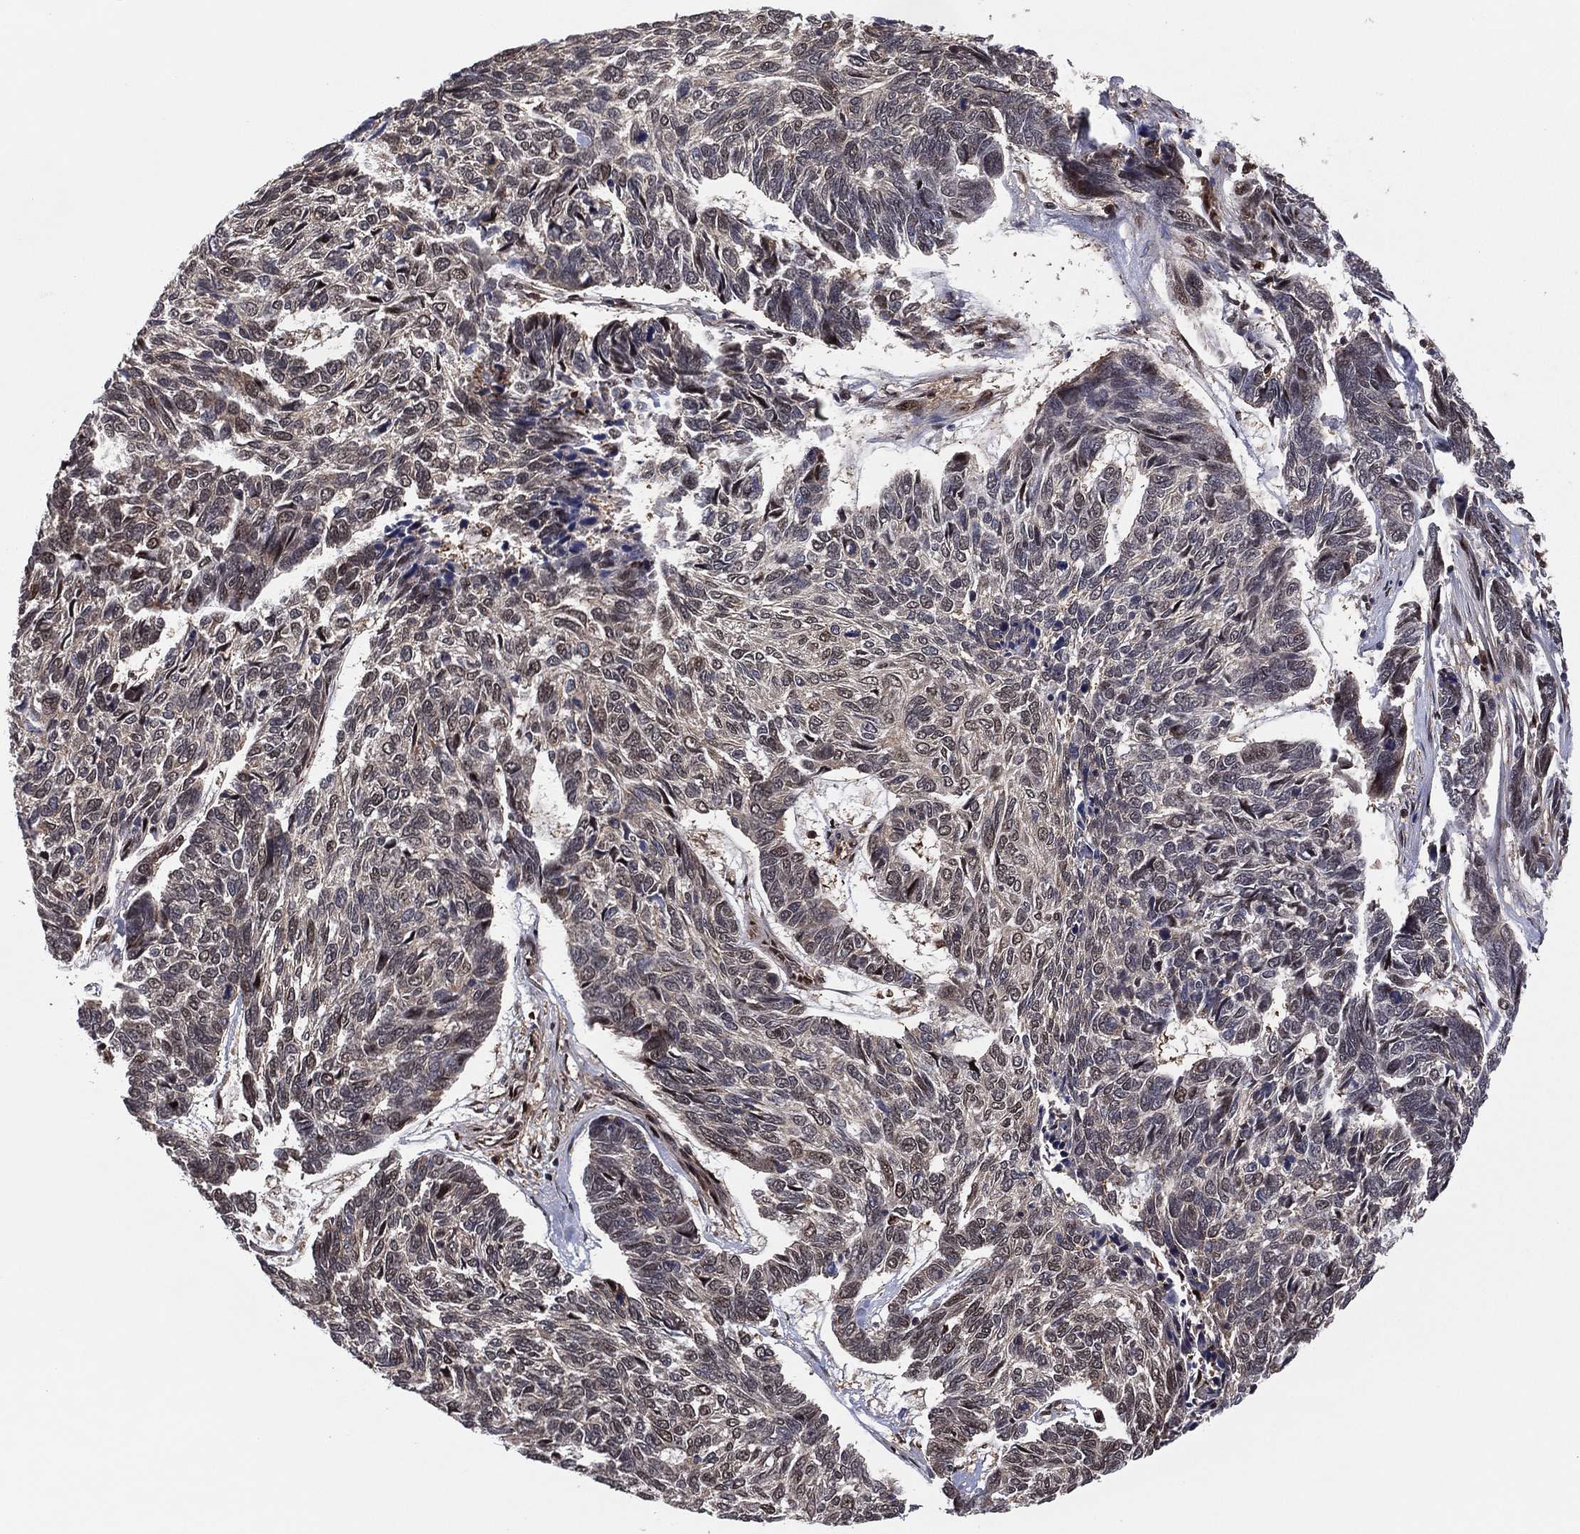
{"staining": {"intensity": "negative", "quantity": "none", "location": "none"}, "tissue": "skin cancer", "cell_type": "Tumor cells", "image_type": "cancer", "snomed": [{"axis": "morphology", "description": "Basal cell carcinoma"}, {"axis": "topography", "description": "Skin"}], "caption": "Immunohistochemistry histopathology image of basal cell carcinoma (skin) stained for a protein (brown), which demonstrates no positivity in tumor cells.", "gene": "ICOSLG", "patient": {"sex": "female", "age": 65}}